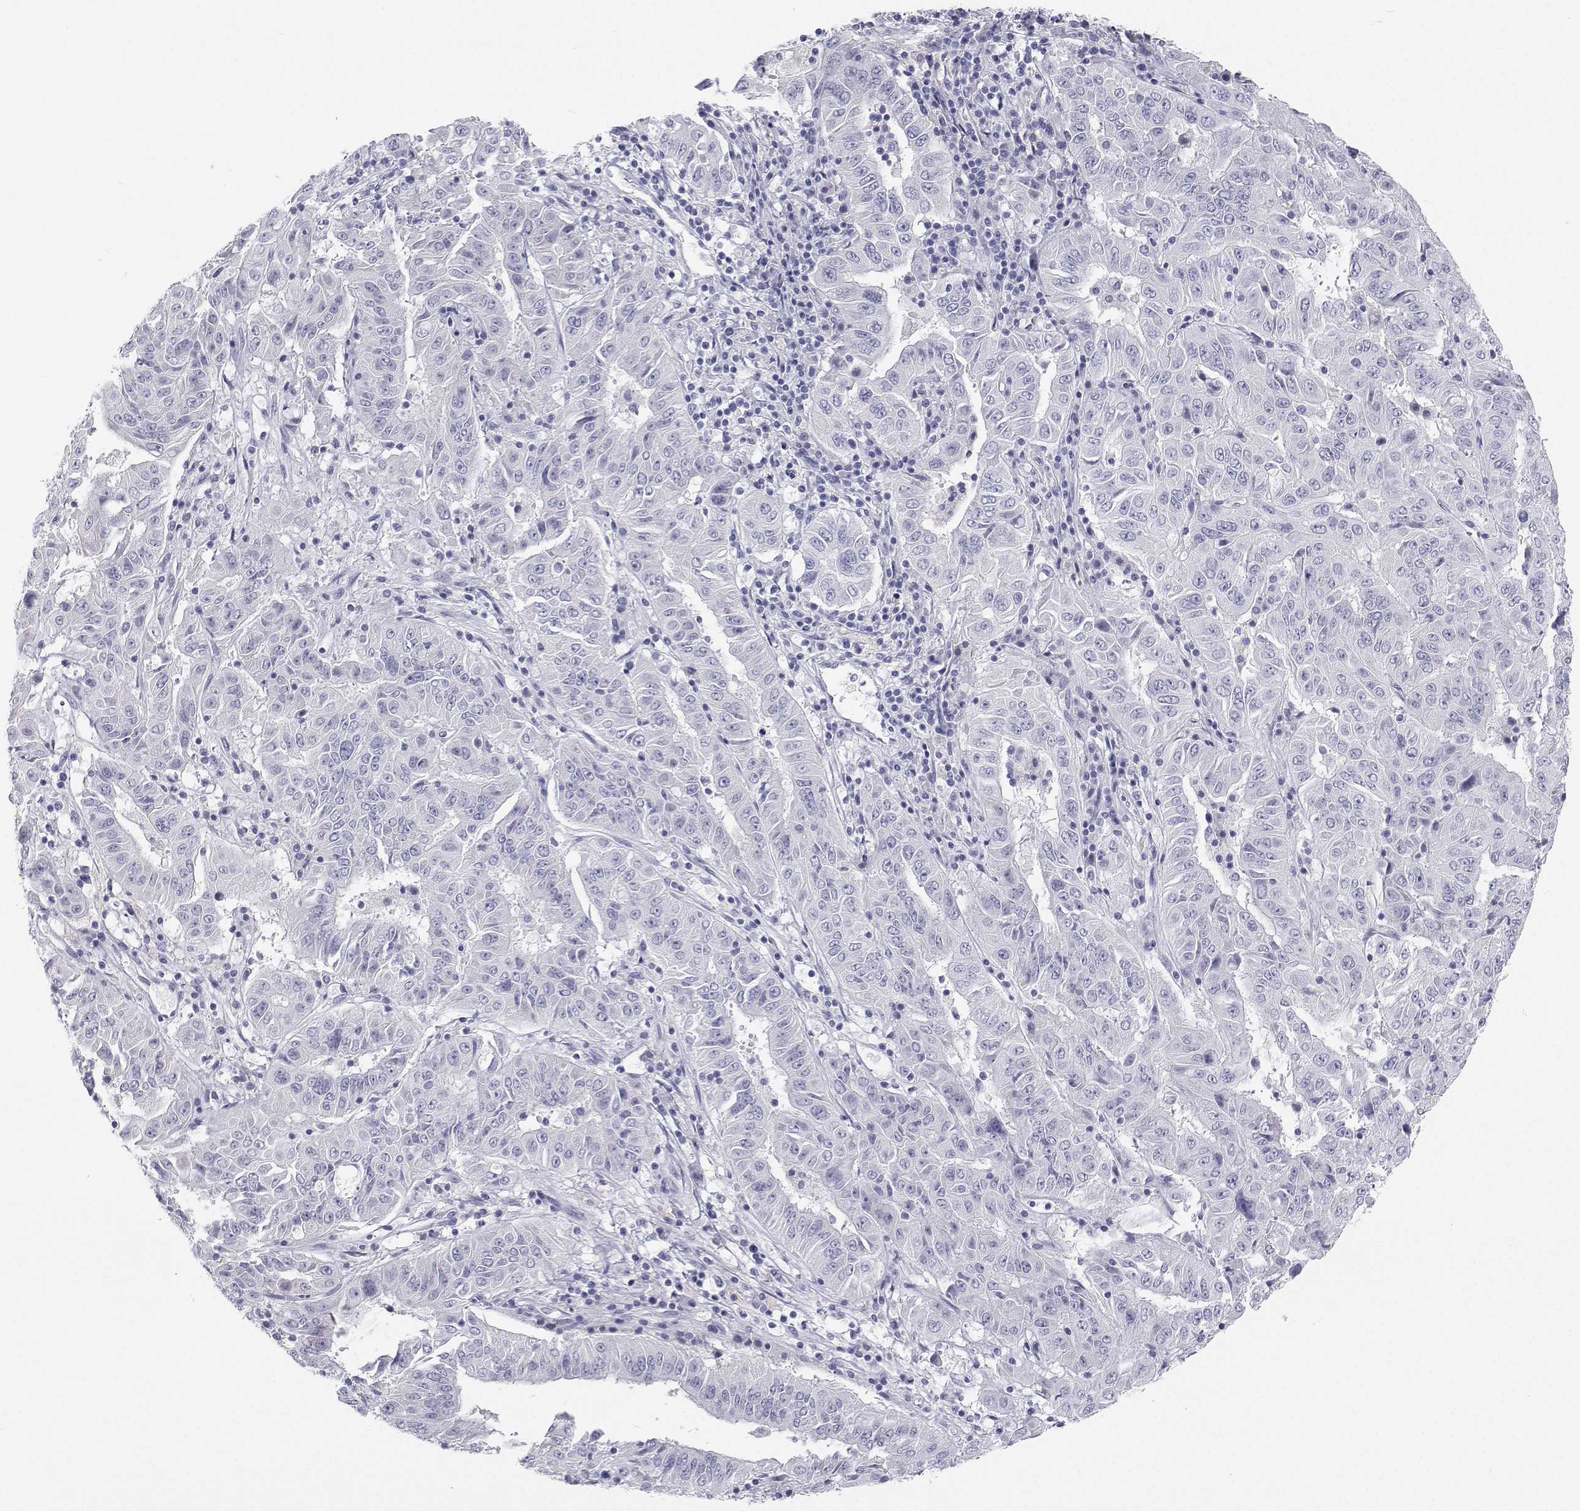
{"staining": {"intensity": "negative", "quantity": "none", "location": "none"}, "tissue": "pancreatic cancer", "cell_type": "Tumor cells", "image_type": "cancer", "snomed": [{"axis": "morphology", "description": "Adenocarcinoma, NOS"}, {"axis": "topography", "description": "Pancreas"}], "caption": "Immunohistochemical staining of human pancreatic cancer (adenocarcinoma) reveals no significant expression in tumor cells.", "gene": "TTN", "patient": {"sex": "male", "age": 63}}